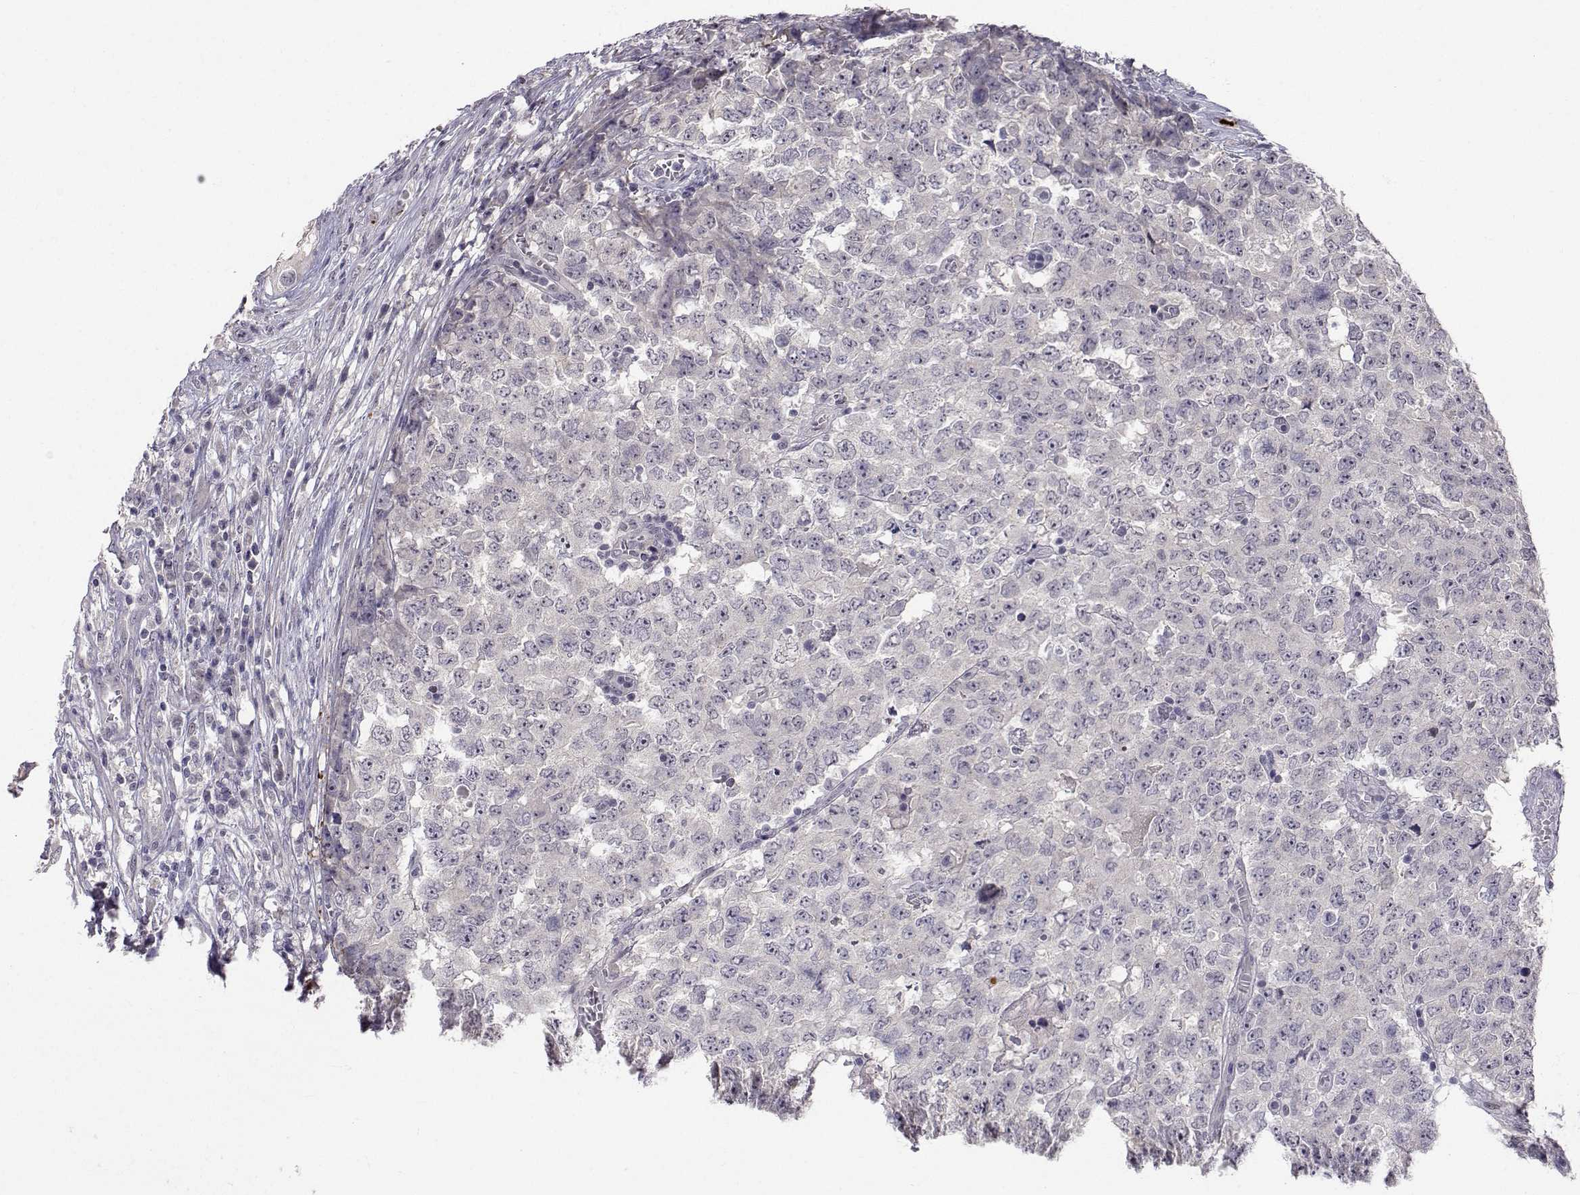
{"staining": {"intensity": "negative", "quantity": "none", "location": "none"}, "tissue": "testis cancer", "cell_type": "Tumor cells", "image_type": "cancer", "snomed": [{"axis": "morphology", "description": "Carcinoma, Embryonal, NOS"}, {"axis": "topography", "description": "Testis"}], "caption": "Immunohistochemistry histopathology image of neoplastic tissue: human testis embryonal carcinoma stained with DAB reveals no significant protein positivity in tumor cells. (DAB immunohistochemistry with hematoxylin counter stain).", "gene": "SLC6A3", "patient": {"sex": "male", "age": 23}}